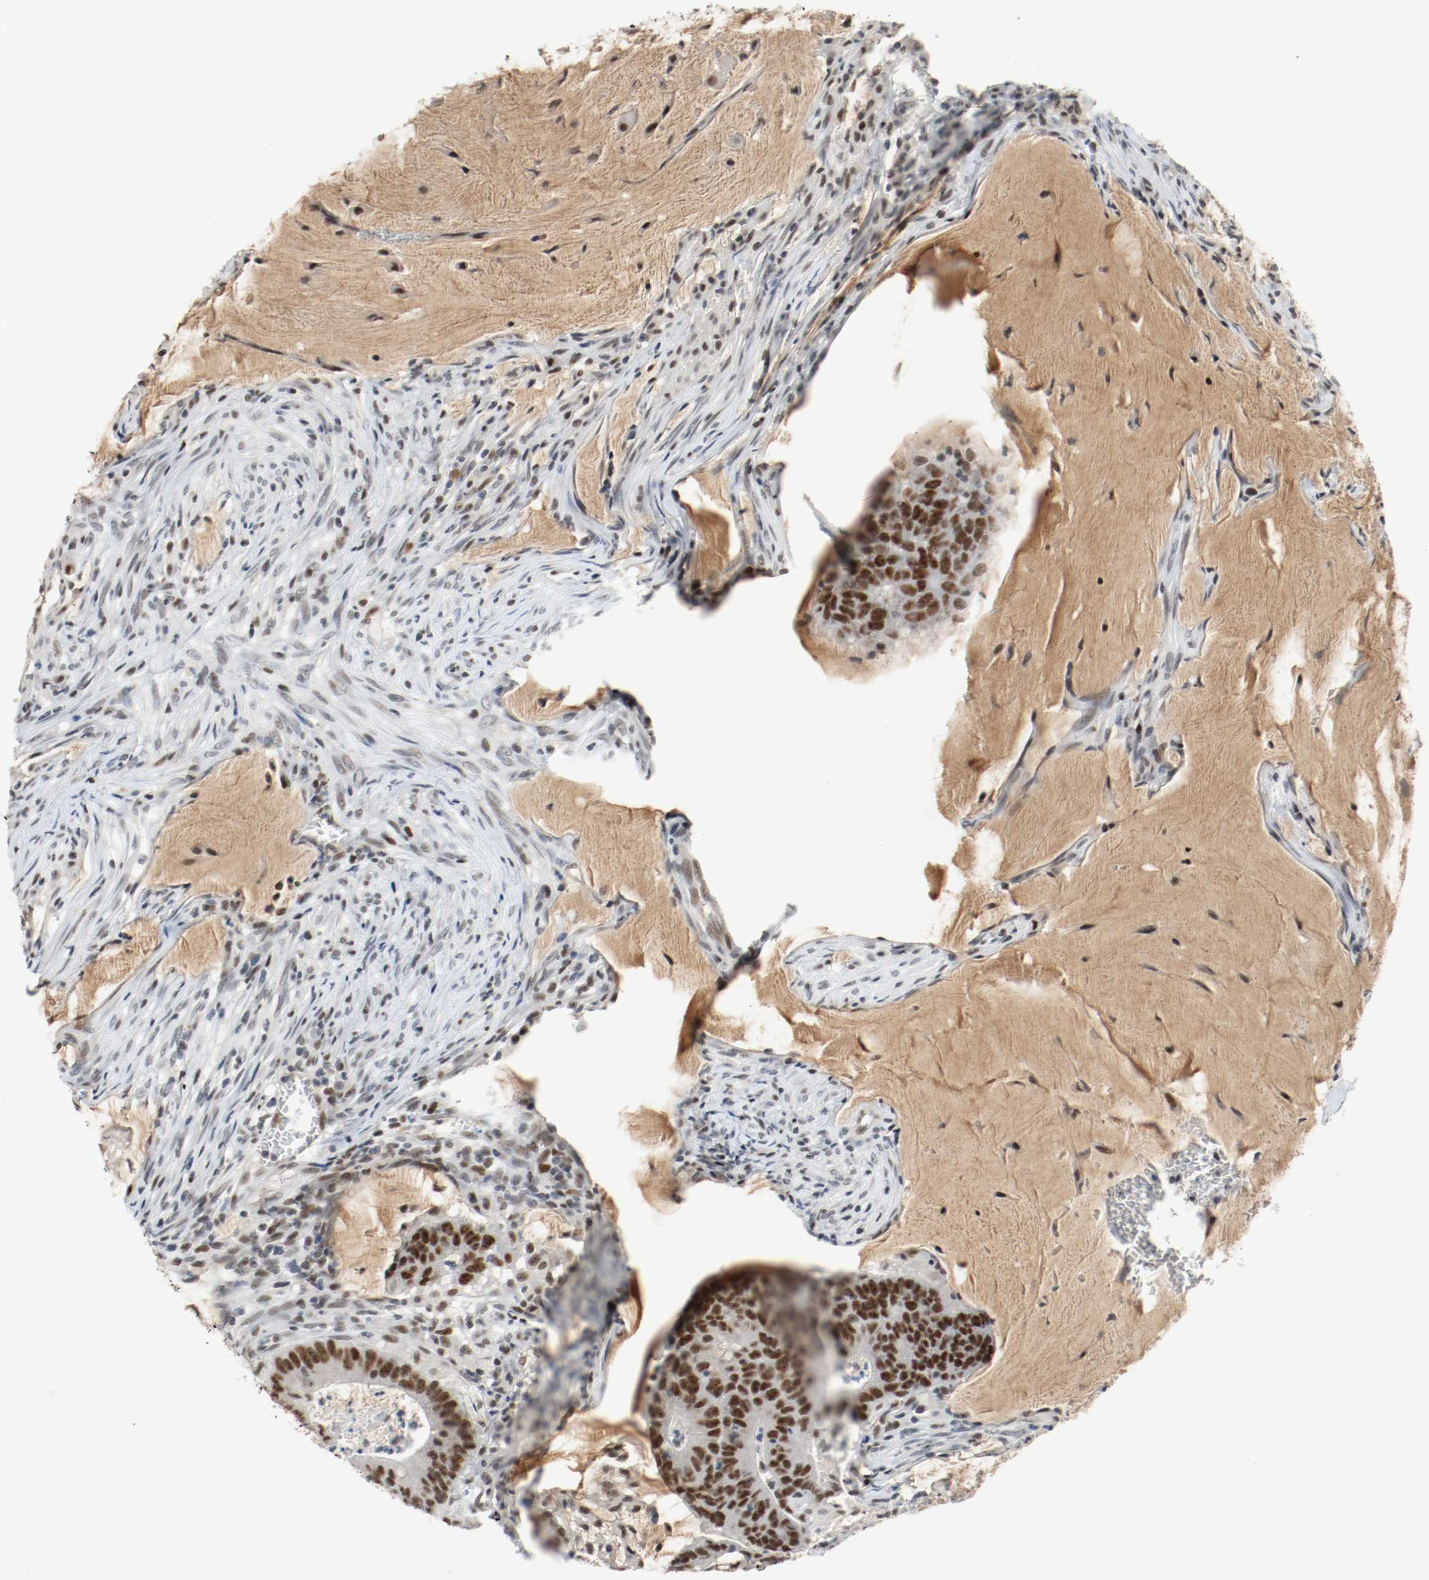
{"staining": {"intensity": "strong", "quantity": ">75%", "location": "nuclear"}, "tissue": "colorectal cancer", "cell_type": "Tumor cells", "image_type": "cancer", "snomed": [{"axis": "morphology", "description": "Adenocarcinoma, NOS"}, {"axis": "topography", "description": "Colon"}], "caption": "Colorectal adenocarcinoma was stained to show a protein in brown. There is high levels of strong nuclear staining in about >75% of tumor cells.", "gene": "ASH1L", "patient": {"sex": "male", "age": 45}}